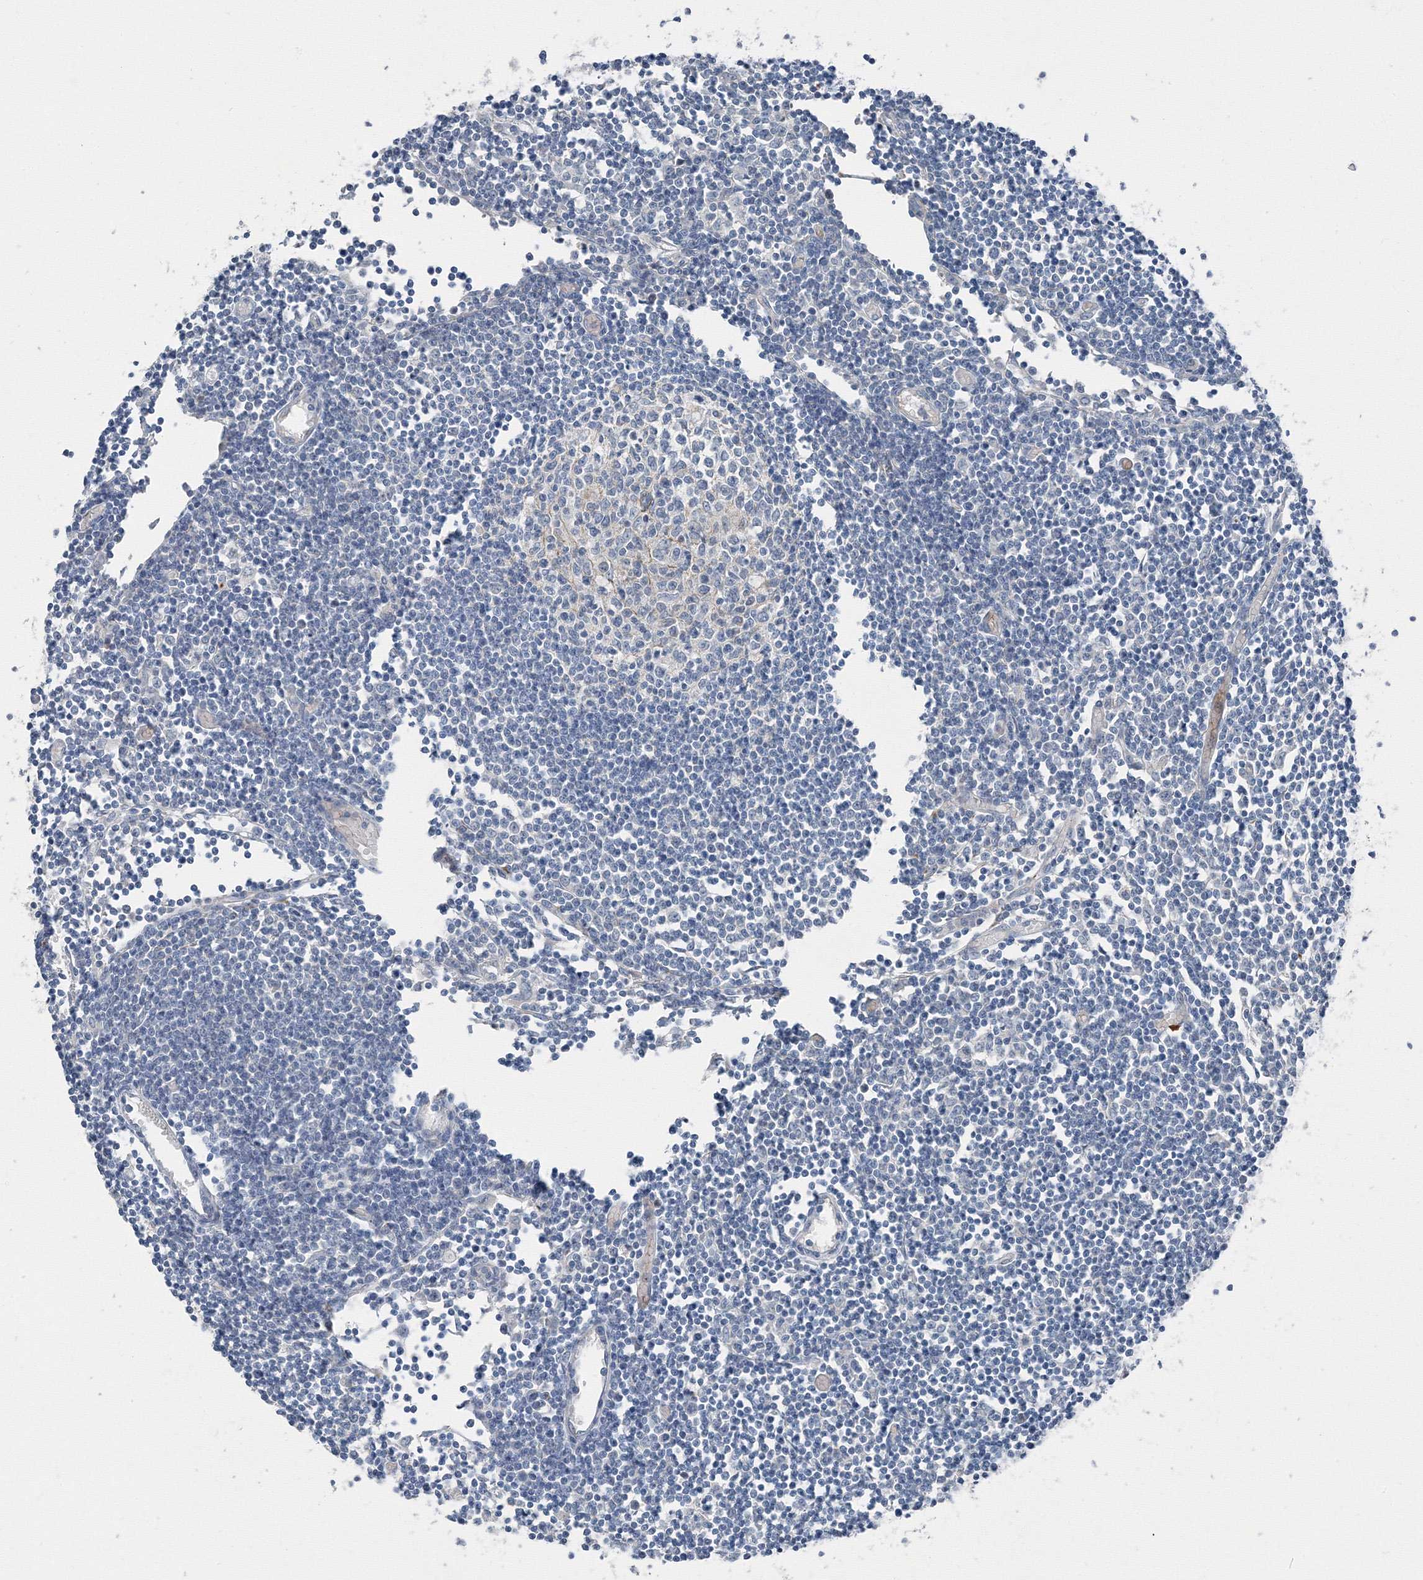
{"staining": {"intensity": "negative", "quantity": "none", "location": "none"}, "tissue": "lymph node", "cell_type": "Germinal center cells", "image_type": "normal", "snomed": [{"axis": "morphology", "description": "Normal tissue, NOS"}, {"axis": "topography", "description": "Lymph node"}], "caption": "This is a image of immunohistochemistry staining of normal lymph node, which shows no positivity in germinal center cells.", "gene": "AASDH", "patient": {"sex": "female", "age": 11}}